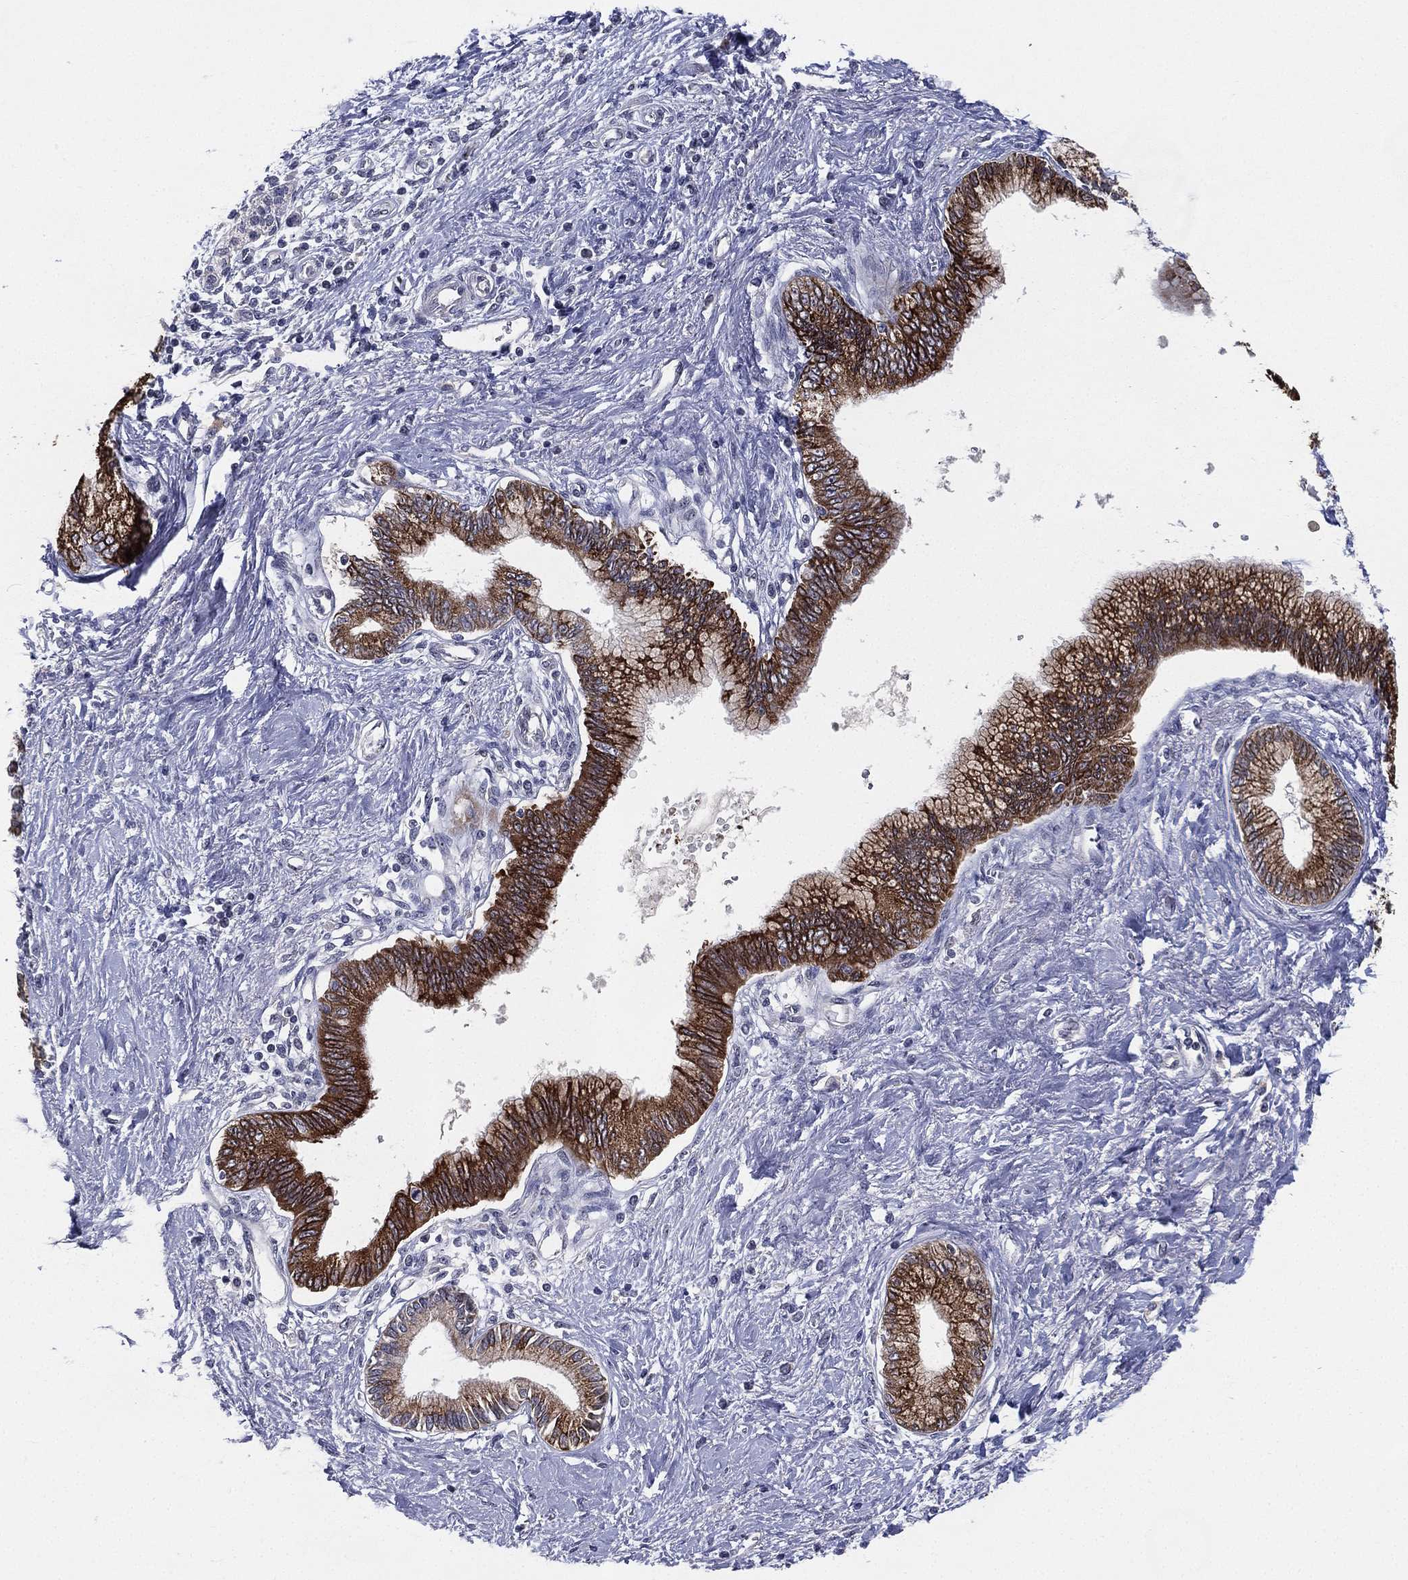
{"staining": {"intensity": "strong", "quantity": ">75%", "location": "cytoplasmic/membranous"}, "tissue": "pancreatic cancer", "cell_type": "Tumor cells", "image_type": "cancer", "snomed": [{"axis": "morphology", "description": "Adenocarcinoma, NOS"}, {"axis": "topography", "description": "Pancreas"}], "caption": "DAB (3,3'-diaminobenzidine) immunohistochemical staining of pancreatic adenocarcinoma reveals strong cytoplasmic/membranous protein expression in about >75% of tumor cells. The staining is performed using DAB brown chromogen to label protein expression. The nuclei are counter-stained blue using hematoxylin.", "gene": "KAT14", "patient": {"sex": "female", "age": 77}}